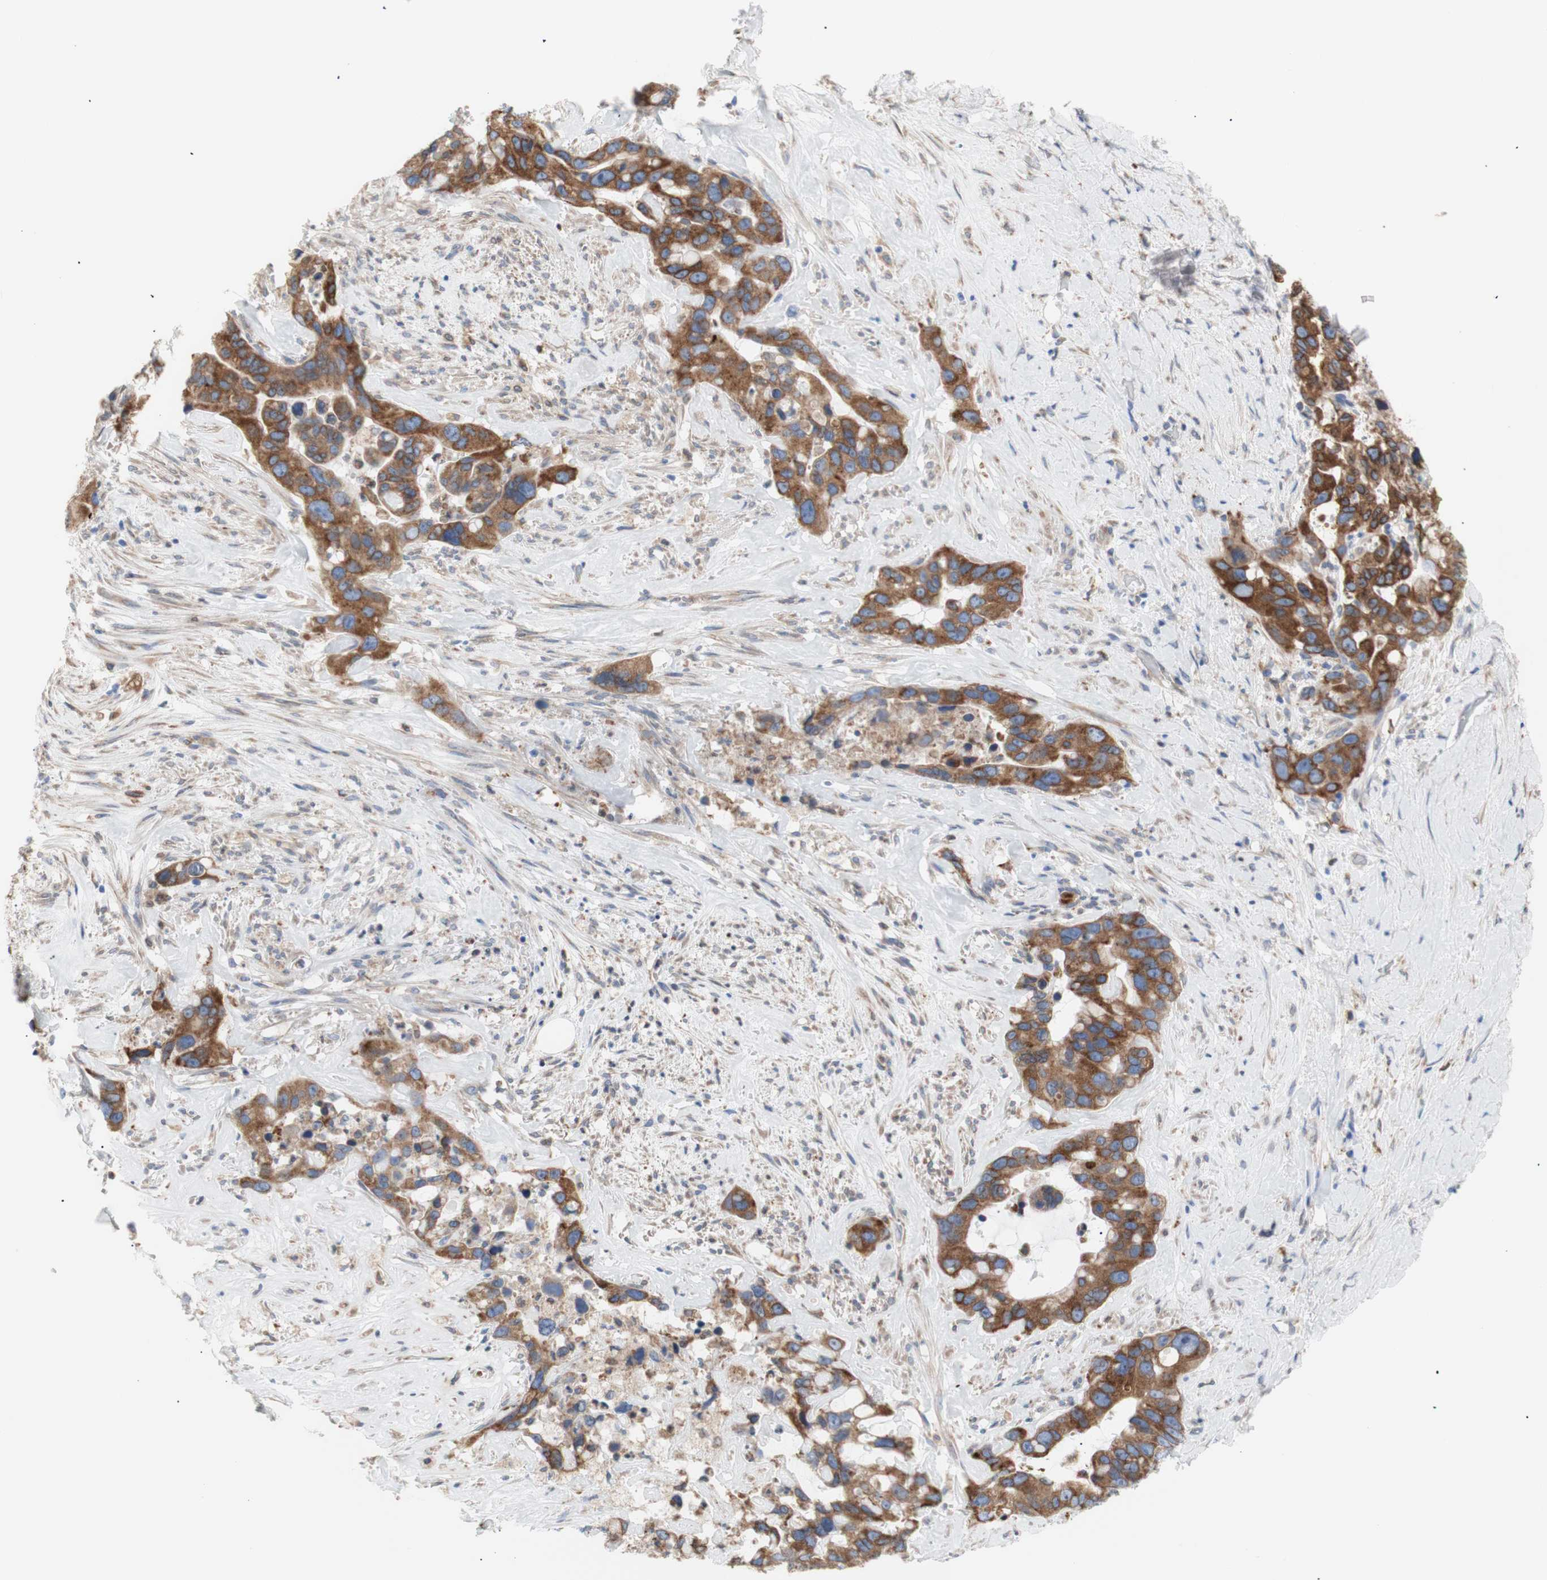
{"staining": {"intensity": "strong", "quantity": ">75%", "location": "cytoplasmic/membranous"}, "tissue": "liver cancer", "cell_type": "Tumor cells", "image_type": "cancer", "snomed": [{"axis": "morphology", "description": "Cholangiocarcinoma"}, {"axis": "topography", "description": "Liver"}], "caption": "This micrograph displays IHC staining of human liver cancer, with high strong cytoplasmic/membranous expression in about >75% of tumor cells.", "gene": "ERLIN1", "patient": {"sex": "female", "age": 65}}